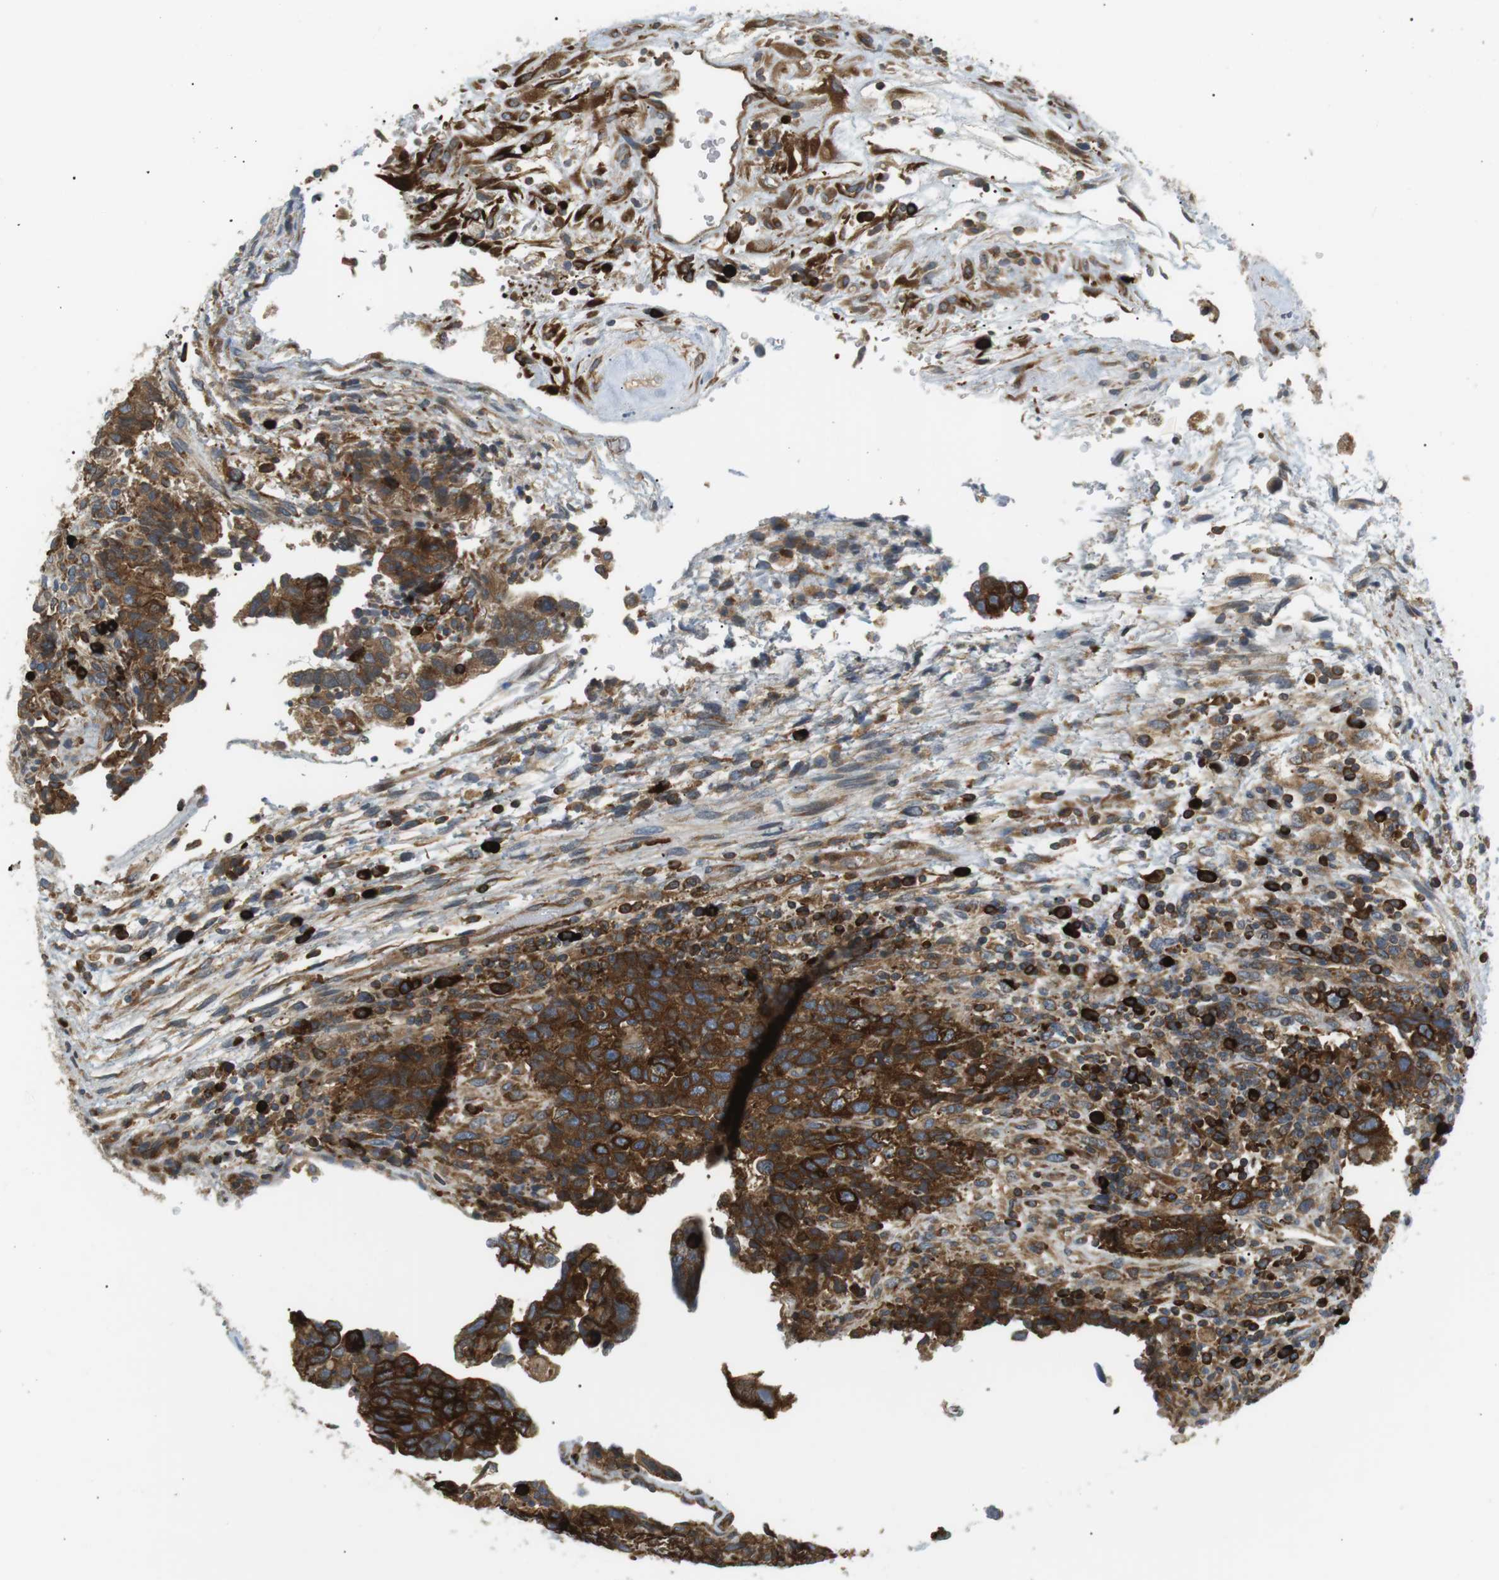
{"staining": {"intensity": "strong", "quantity": ">75%", "location": "cytoplasmic/membranous"}, "tissue": "testis cancer", "cell_type": "Tumor cells", "image_type": "cancer", "snomed": [{"axis": "morphology", "description": "Carcinoma, Embryonal, NOS"}, {"axis": "topography", "description": "Testis"}], "caption": "This is a photomicrograph of immunohistochemistry staining of testis cancer, which shows strong staining in the cytoplasmic/membranous of tumor cells.", "gene": "TMEM200A", "patient": {"sex": "male", "age": 36}}